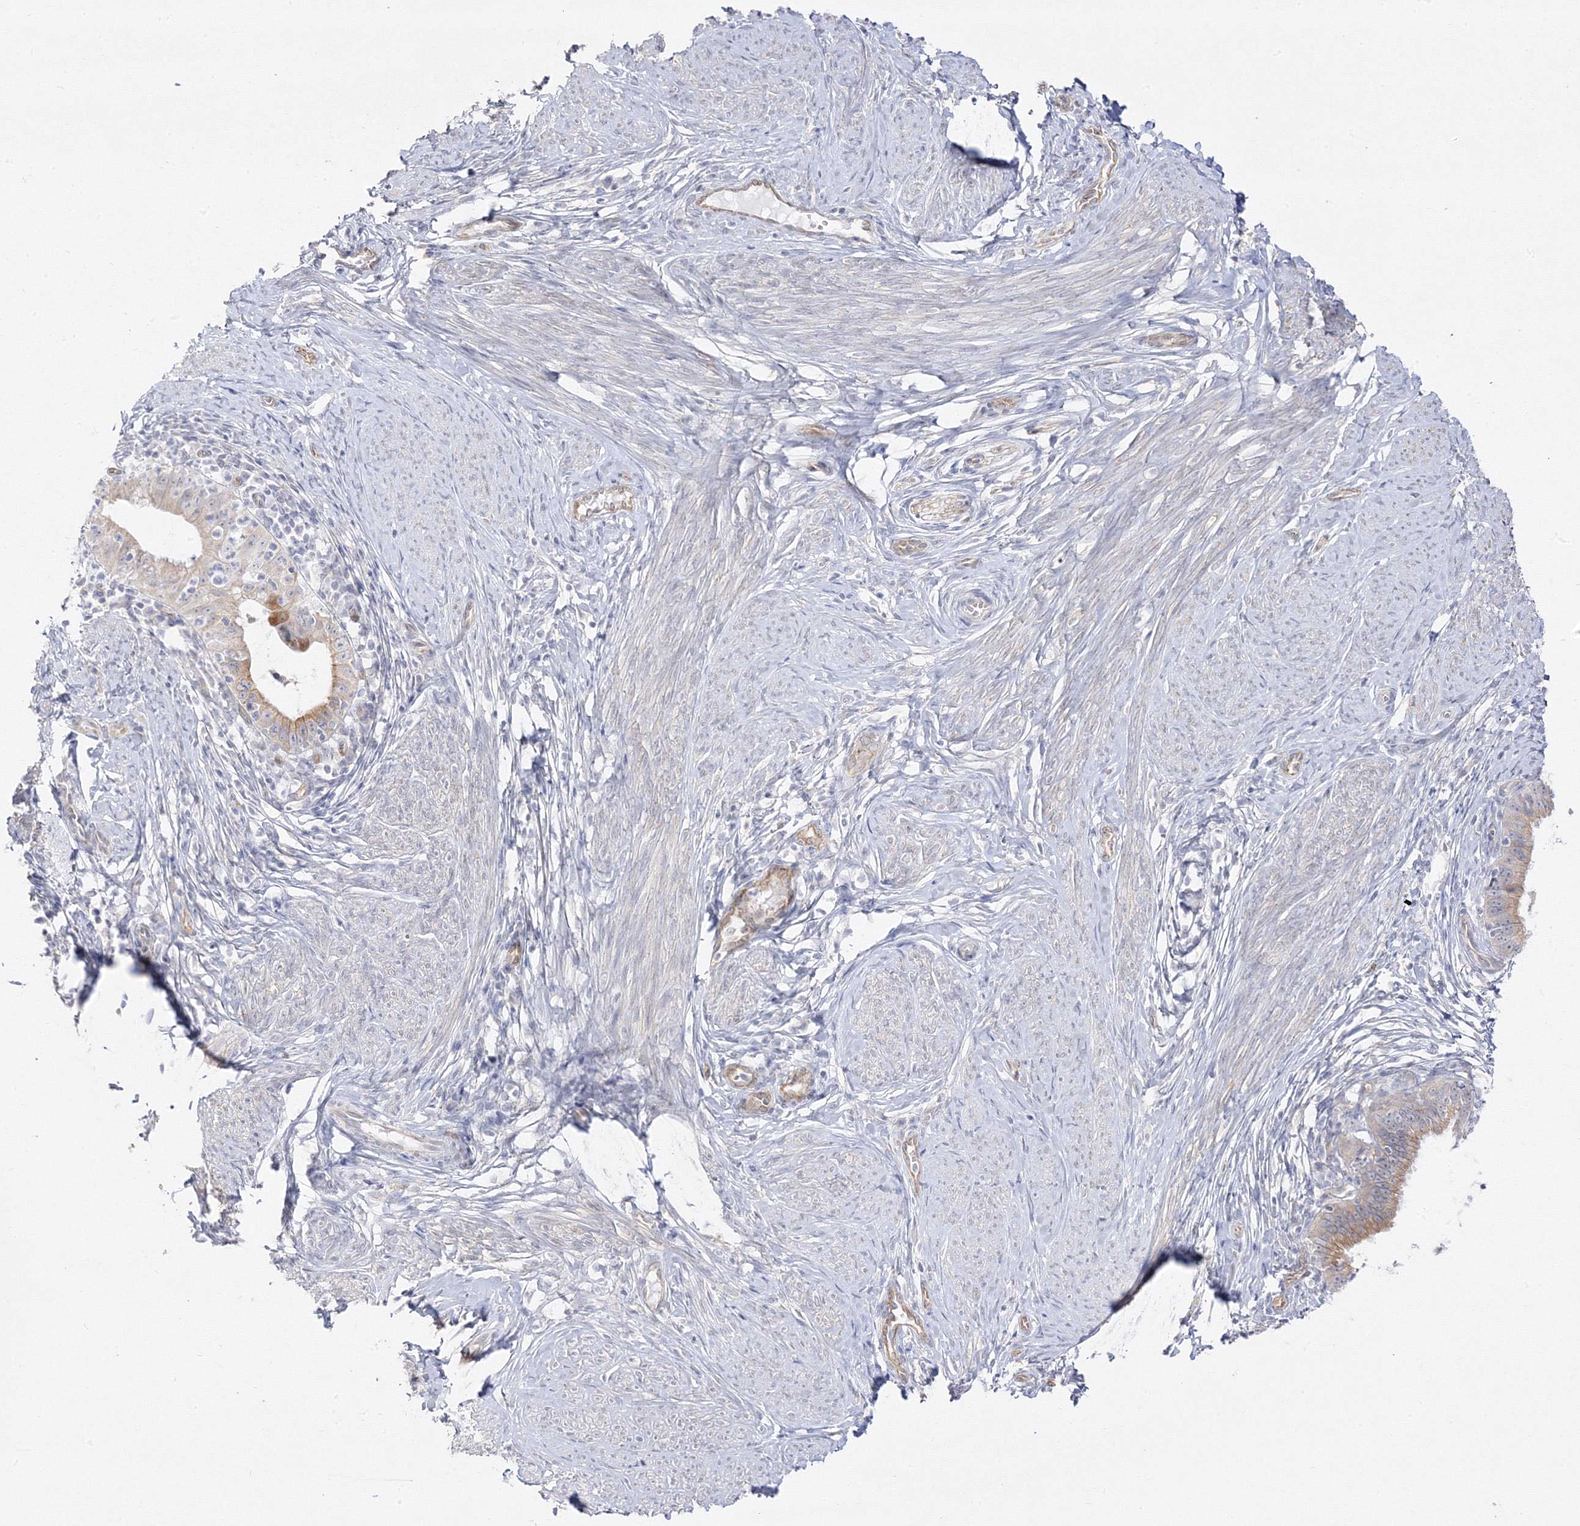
{"staining": {"intensity": "moderate", "quantity": "25%-75%", "location": "cytoplasmic/membranous"}, "tissue": "cervical cancer", "cell_type": "Tumor cells", "image_type": "cancer", "snomed": [{"axis": "morphology", "description": "Adenocarcinoma, NOS"}, {"axis": "topography", "description": "Cervix"}], "caption": "Immunohistochemical staining of adenocarcinoma (cervical) demonstrates moderate cytoplasmic/membranous protein staining in about 25%-75% of tumor cells.", "gene": "C2CD2", "patient": {"sex": "female", "age": 36}}